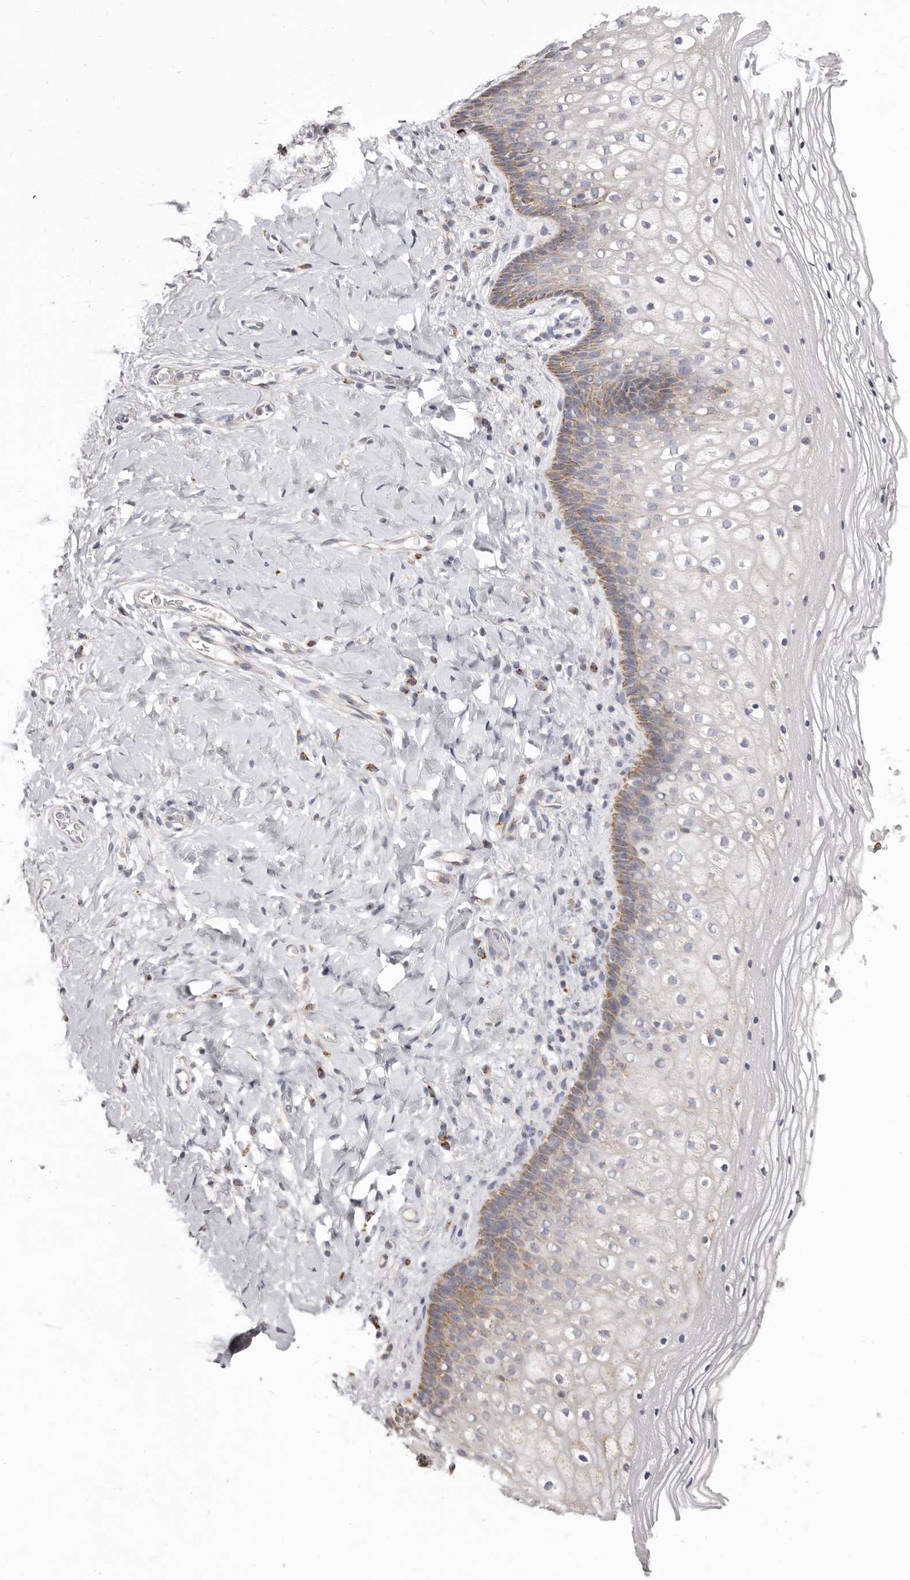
{"staining": {"intensity": "moderate", "quantity": "25%-75%", "location": "cytoplasmic/membranous"}, "tissue": "vagina", "cell_type": "Squamous epithelial cells", "image_type": "normal", "snomed": [{"axis": "morphology", "description": "Normal tissue, NOS"}, {"axis": "topography", "description": "Vagina"}], "caption": "A micrograph of human vagina stained for a protein shows moderate cytoplasmic/membranous brown staining in squamous epithelial cells. The protein is stained brown, and the nuclei are stained in blue (DAB IHC with brightfield microscopy, high magnification).", "gene": "PRMT2", "patient": {"sex": "female", "age": 60}}